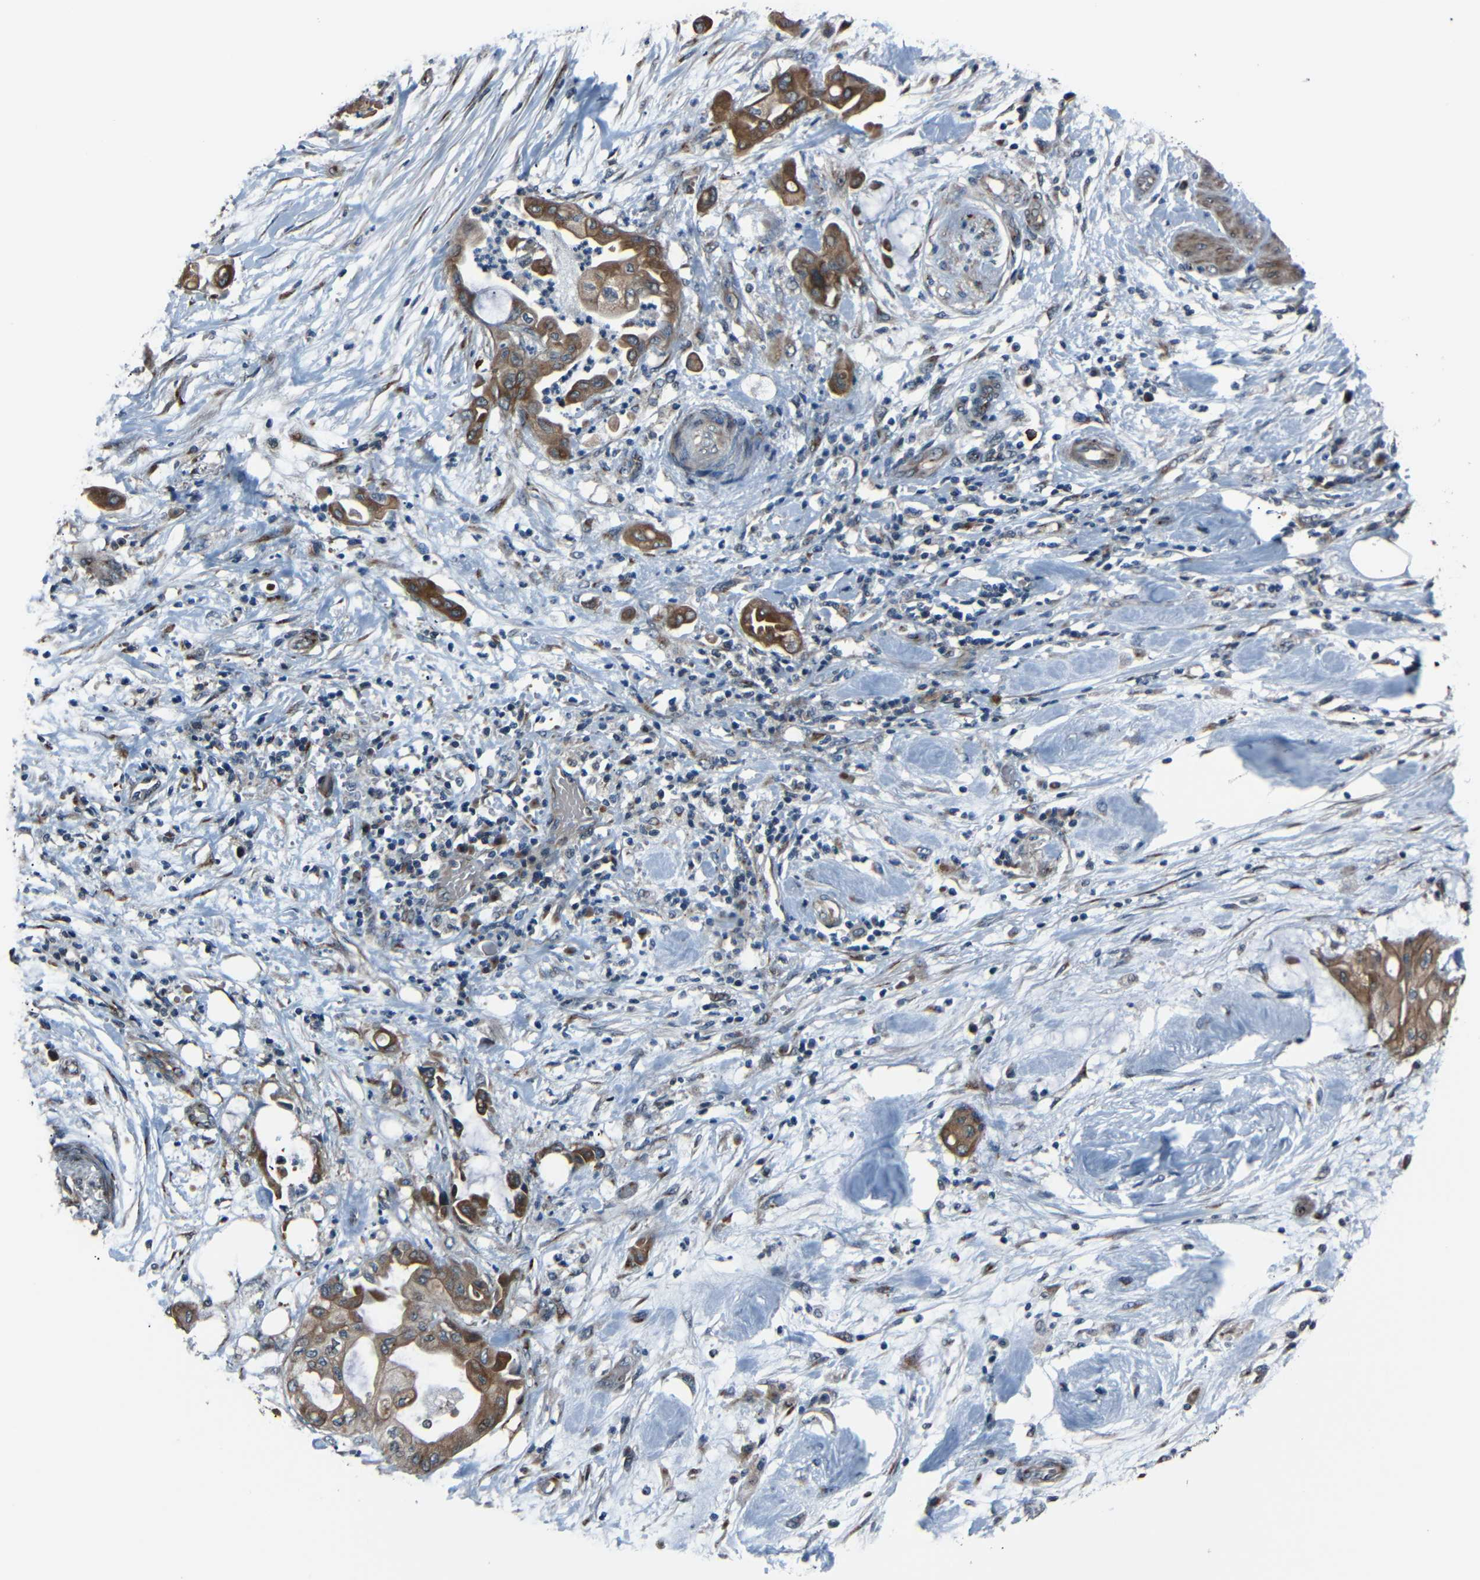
{"staining": {"intensity": "moderate", "quantity": "25%-75%", "location": "cytoplasmic/membranous"}, "tissue": "pancreatic cancer", "cell_type": "Tumor cells", "image_type": "cancer", "snomed": [{"axis": "morphology", "description": "Adenocarcinoma, NOS"}, {"axis": "morphology", "description": "Adenocarcinoma, metastatic, NOS"}, {"axis": "topography", "description": "Lymph node"}, {"axis": "topography", "description": "Pancreas"}, {"axis": "topography", "description": "Duodenum"}], "caption": "This is a photomicrograph of IHC staining of pancreatic metastatic adenocarcinoma, which shows moderate staining in the cytoplasmic/membranous of tumor cells.", "gene": "AKAP9", "patient": {"sex": "female", "age": 64}}